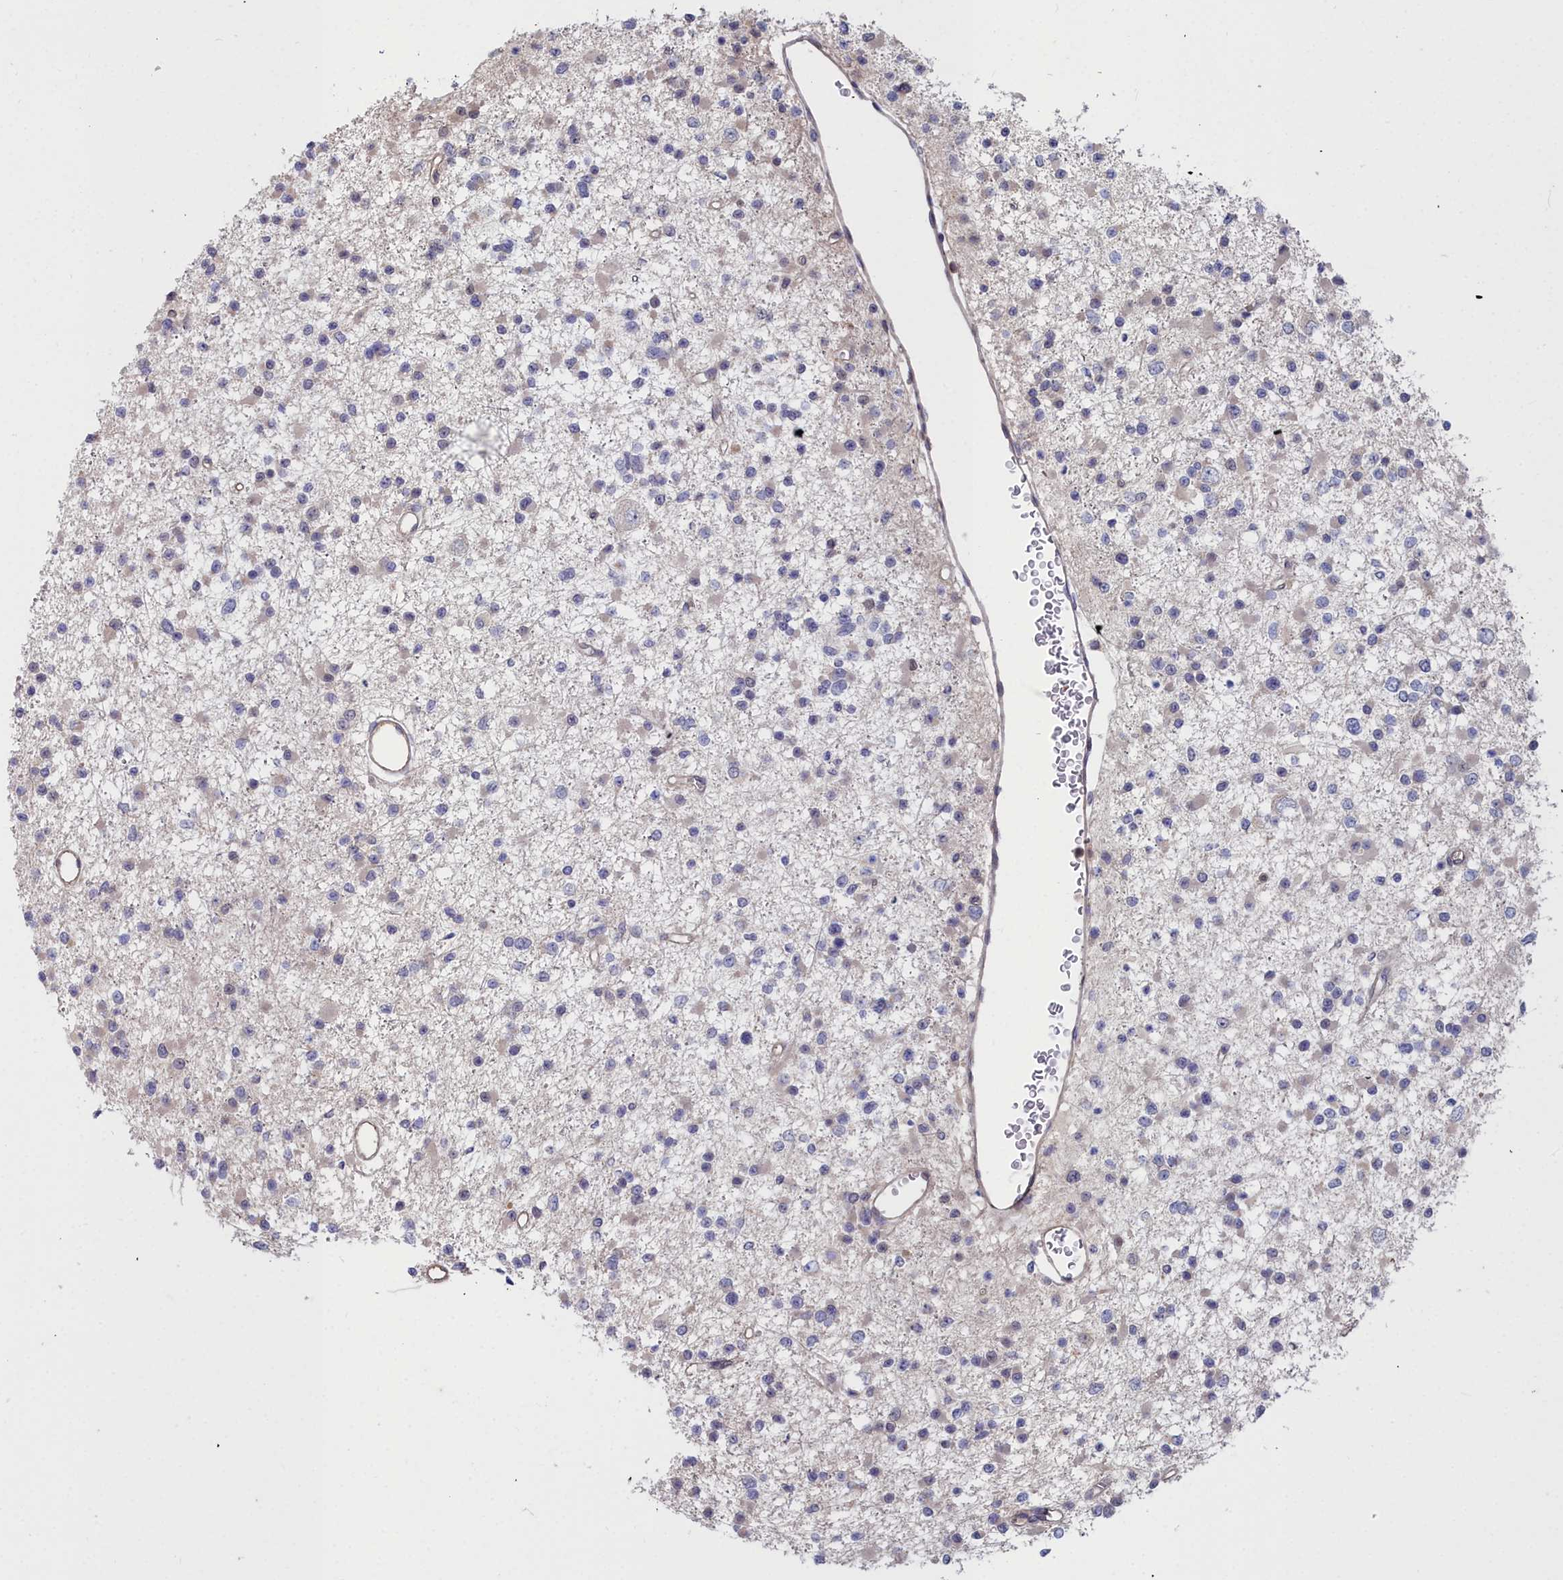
{"staining": {"intensity": "negative", "quantity": "none", "location": "none"}, "tissue": "glioma", "cell_type": "Tumor cells", "image_type": "cancer", "snomed": [{"axis": "morphology", "description": "Glioma, malignant, Low grade"}, {"axis": "topography", "description": "Brain"}], "caption": "The micrograph displays no staining of tumor cells in low-grade glioma (malignant).", "gene": "GFRA2", "patient": {"sex": "female", "age": 22}}